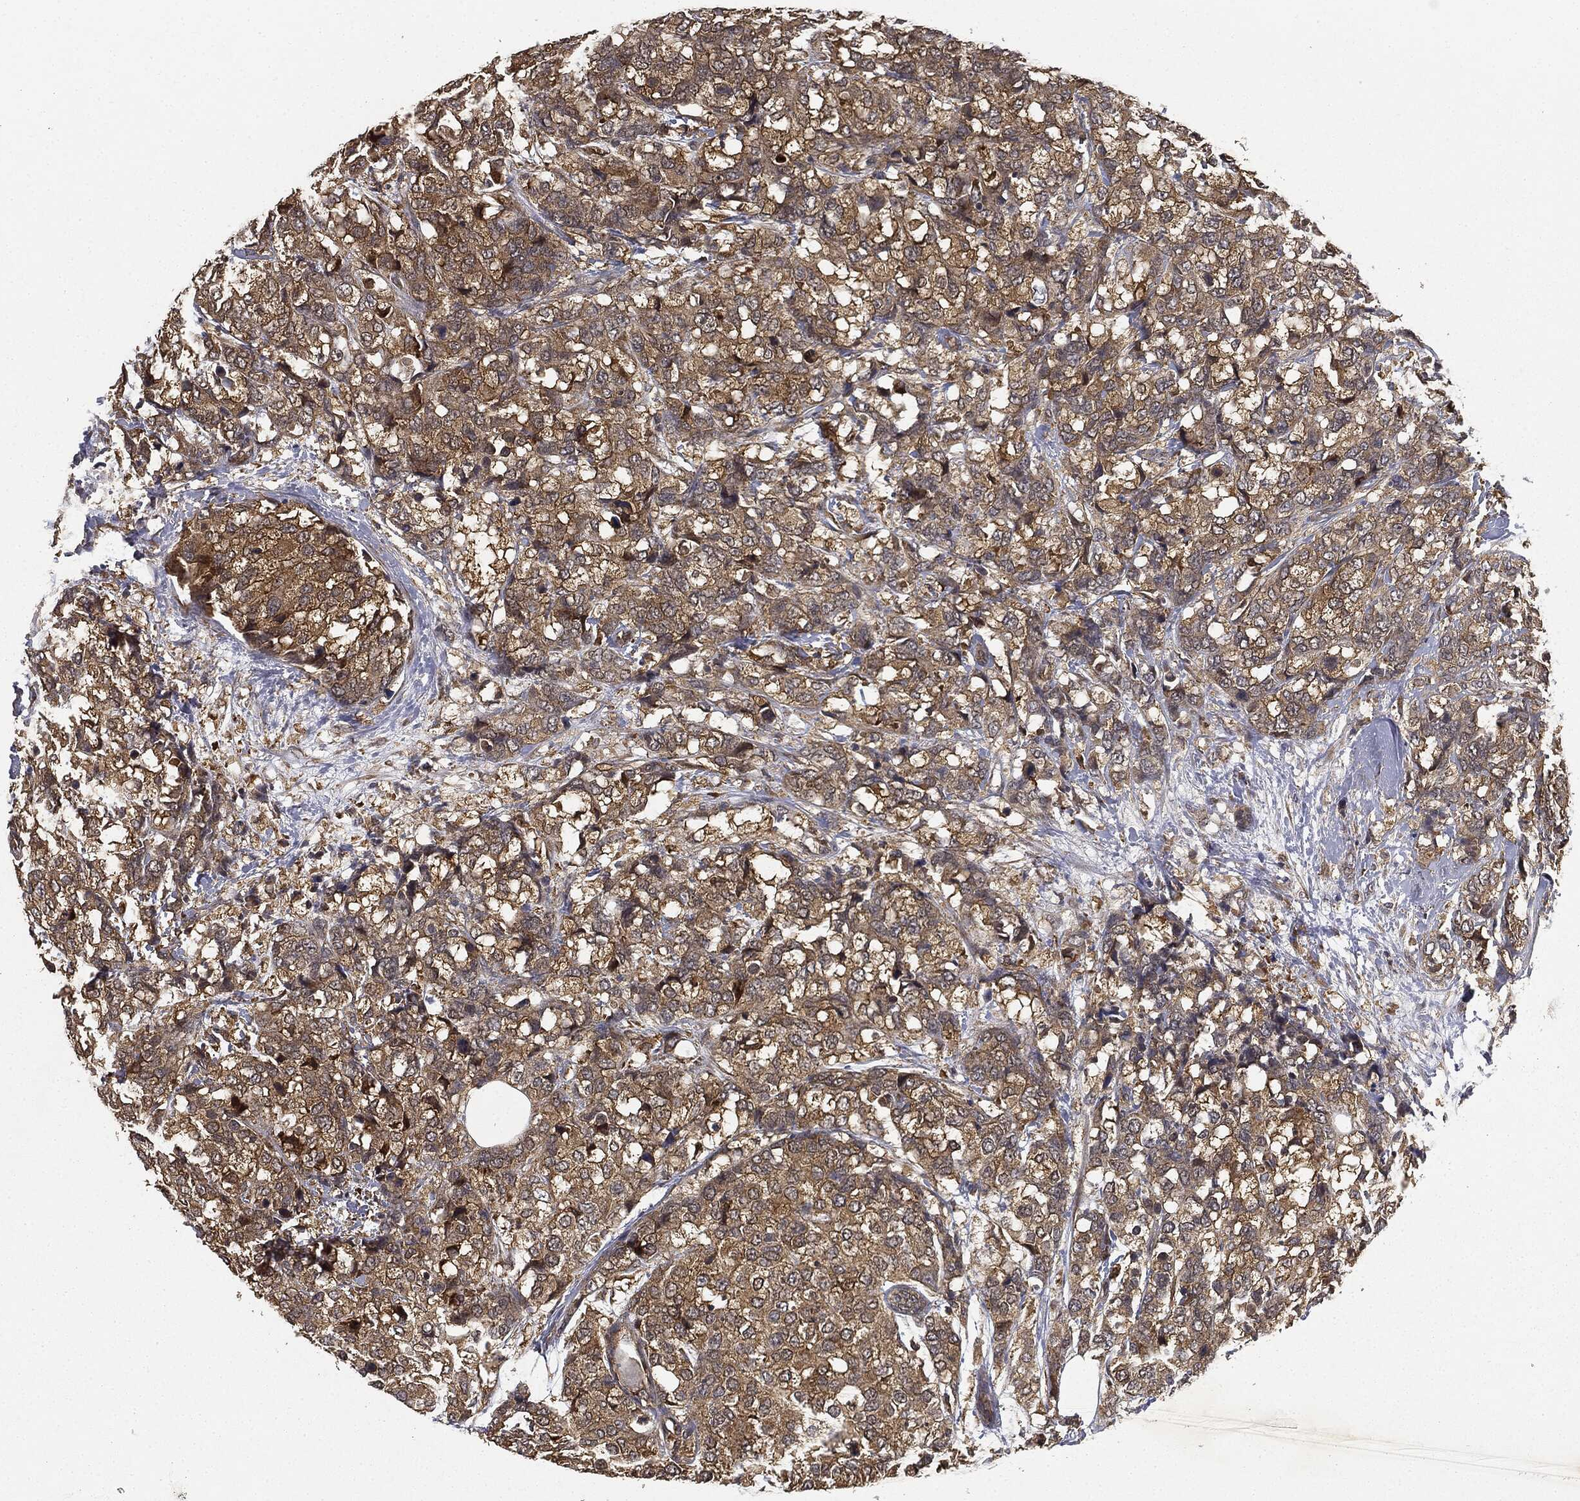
{"staining": {"intensity": "moderate", "quantity": ">75%", "location": "cytoplasmic/membranous"}, "tissue": "breast cancer", "cell_type": "Tumor cells", "image_type": "cancer", "snomed": [{"axis": "morphology", "description": "Lobular carcinoma"}, {"axis": "topography", "description": "Breast"}], "caption": "Tumor cells demonstrate medium levels of moderate cytoplasmic/membranous staining in about >75% of cells in human breast cancer.", "gene": "MIER2", "patient": {"sex": "female", "age": 59}}